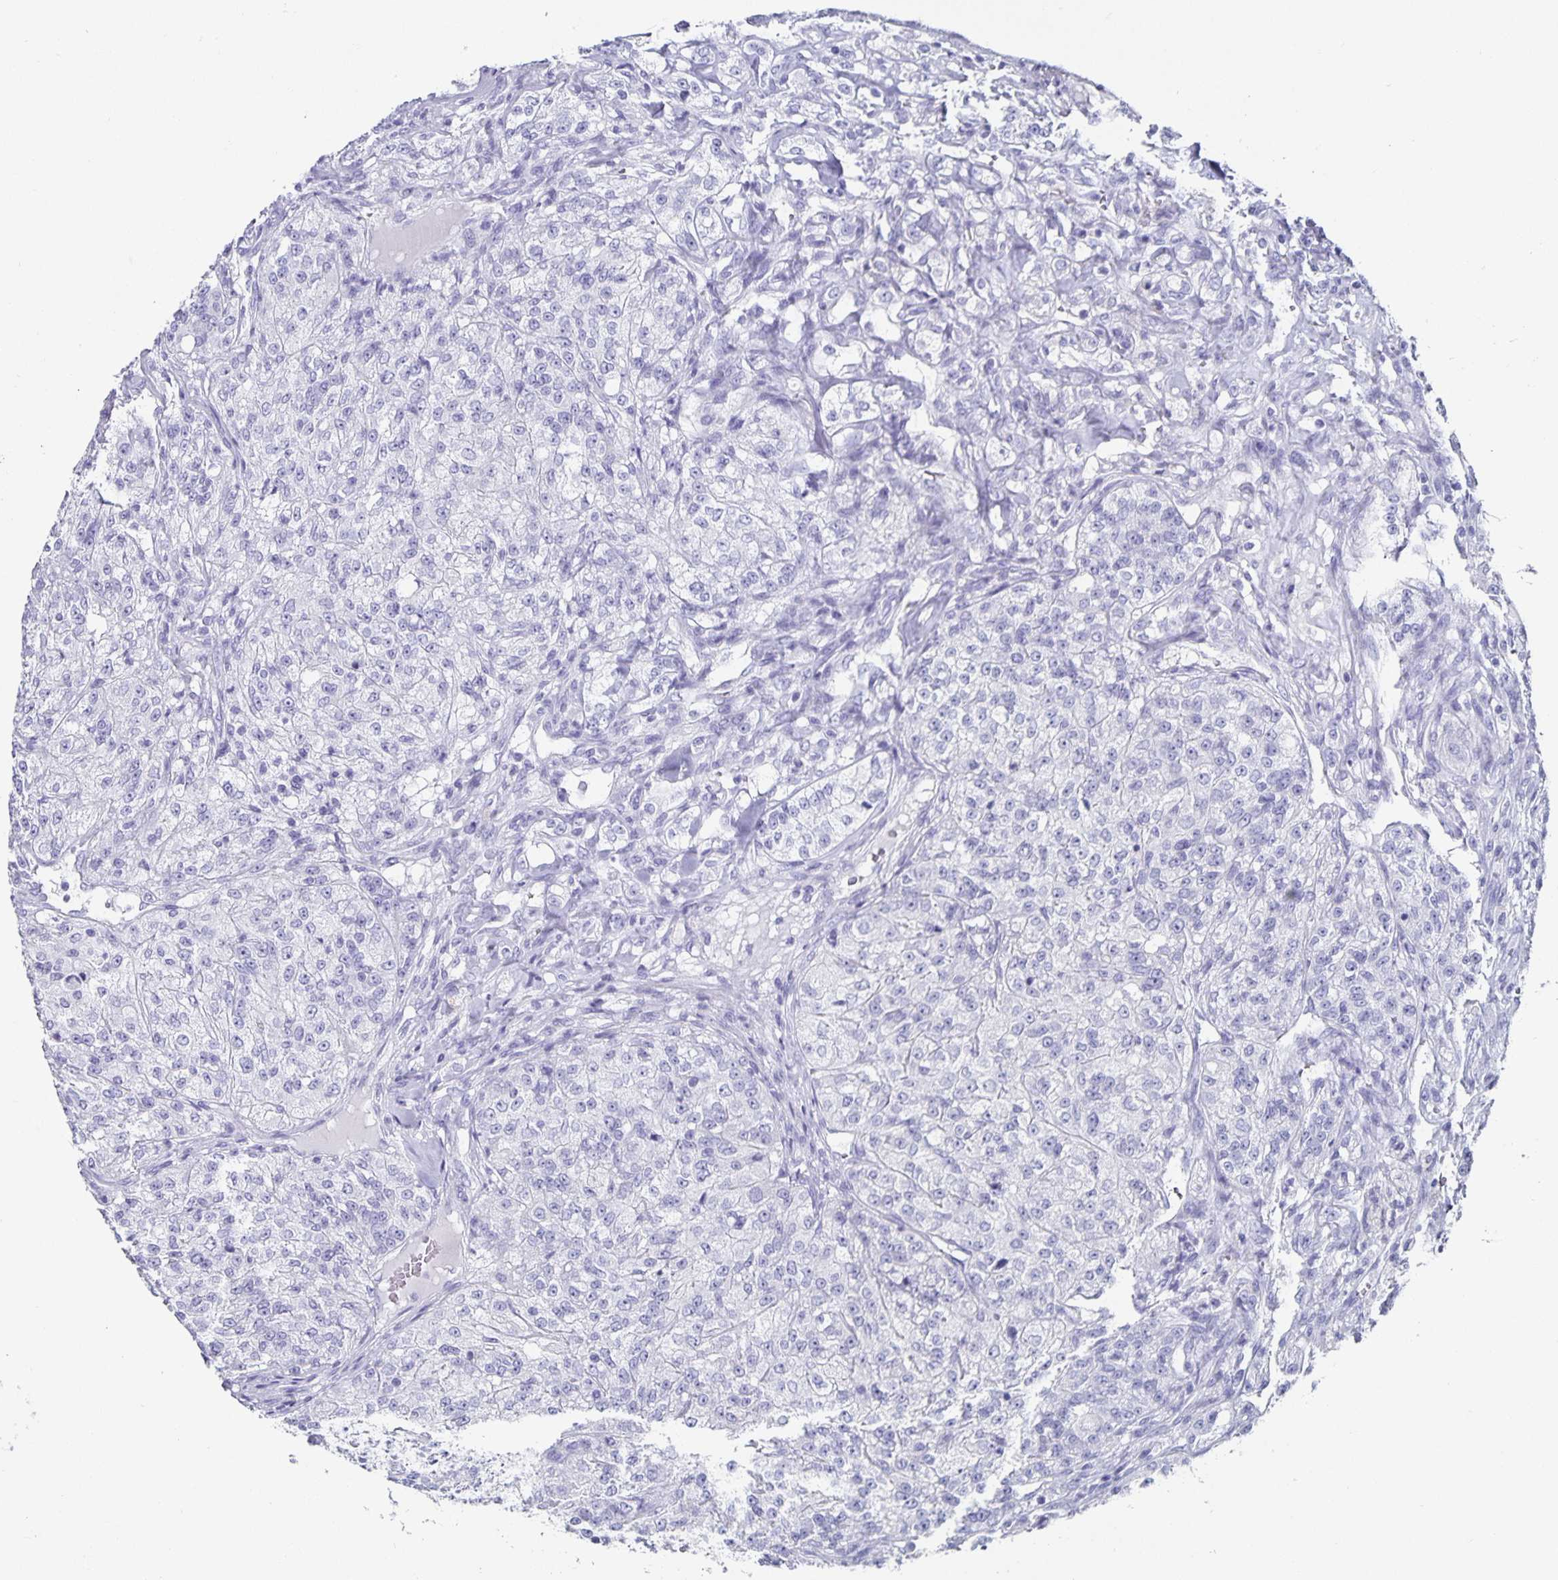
{"staining": {"intensity": "negative", "quantity": "none", "location": "none"}, "tissue": "renal cancer", "cell_type": "Tumor cells", "image_type": "cancer", "snomed": [{"axis": "morphology", "description": "Adenocarcinoma, NOS"}, {"axis": "topography", "description": "Kidney"}], "caption": "A histopathology image of human renal adenocarcinoma is negative for staining in tumor cells.", "gene": "CHGA", "patient": {"sex": "female", "age": 63}}